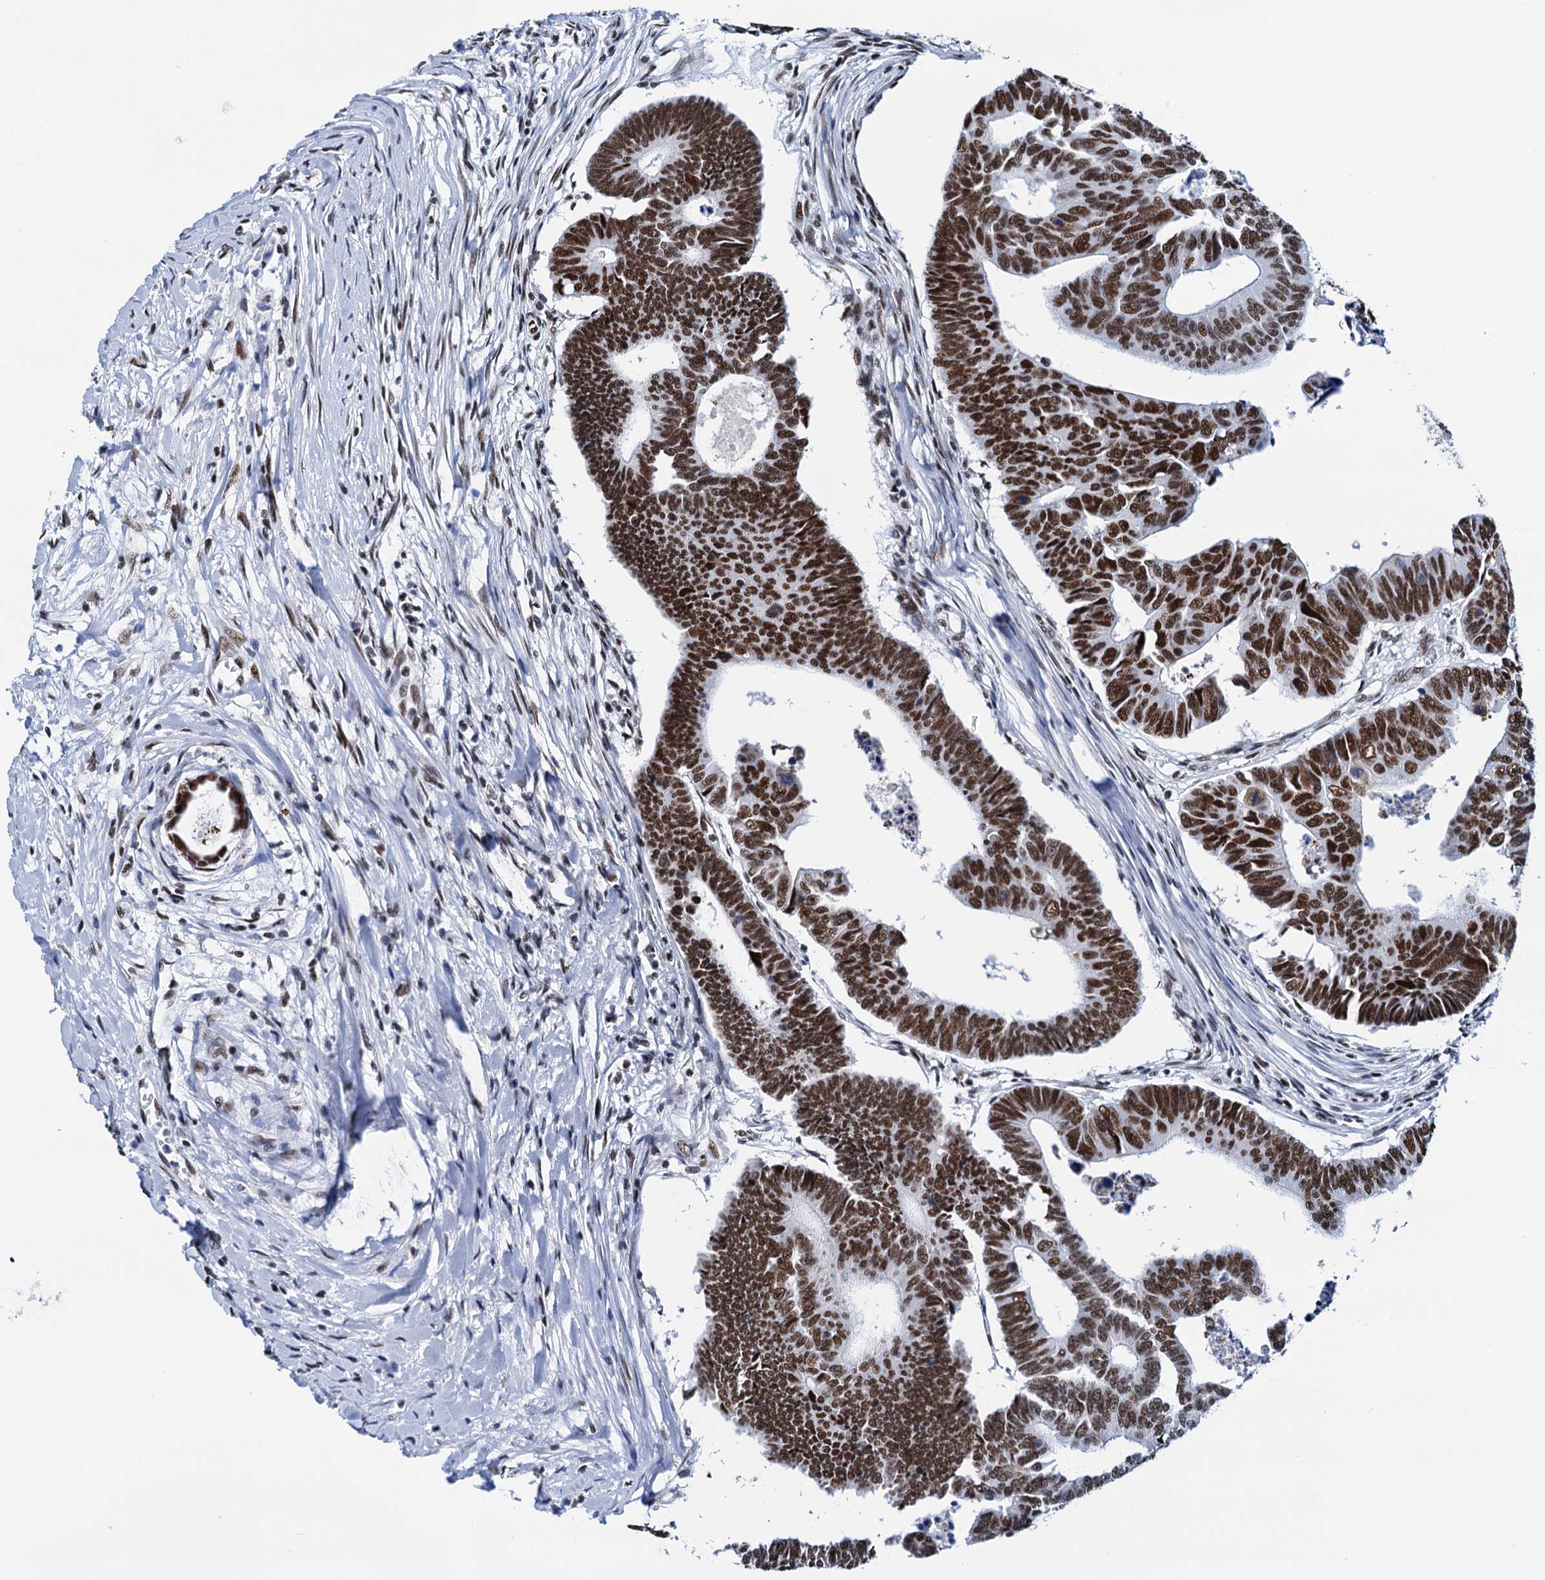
{"staining": {"intensity": "strong", "quantity": ">75%", "location": "nuclear"}, "tissue": "colorectal cancer", "cell_type": "Tumor cells", "image_type": "cancer", "snomed": [{"axis": "morphology", "description": "Adenocarcinoma, NOS"}, {"axis": "topography", "description": "Rectum"}], "caption": "Adenocarcinoma (colorectal) stained with DAB (3,3'-diaminobenzidine) immunohistochemistry demonstrates high levels of strong nuclear staining in about >75% of tumor cells. The staining was performed using DAB to visualize the protein expression in brown, while the nuclei were stained in blue with hematoxylin (Magnification: 20x).", "gene": "SLTM", "patient": {"sex": "female", "age": 65}}